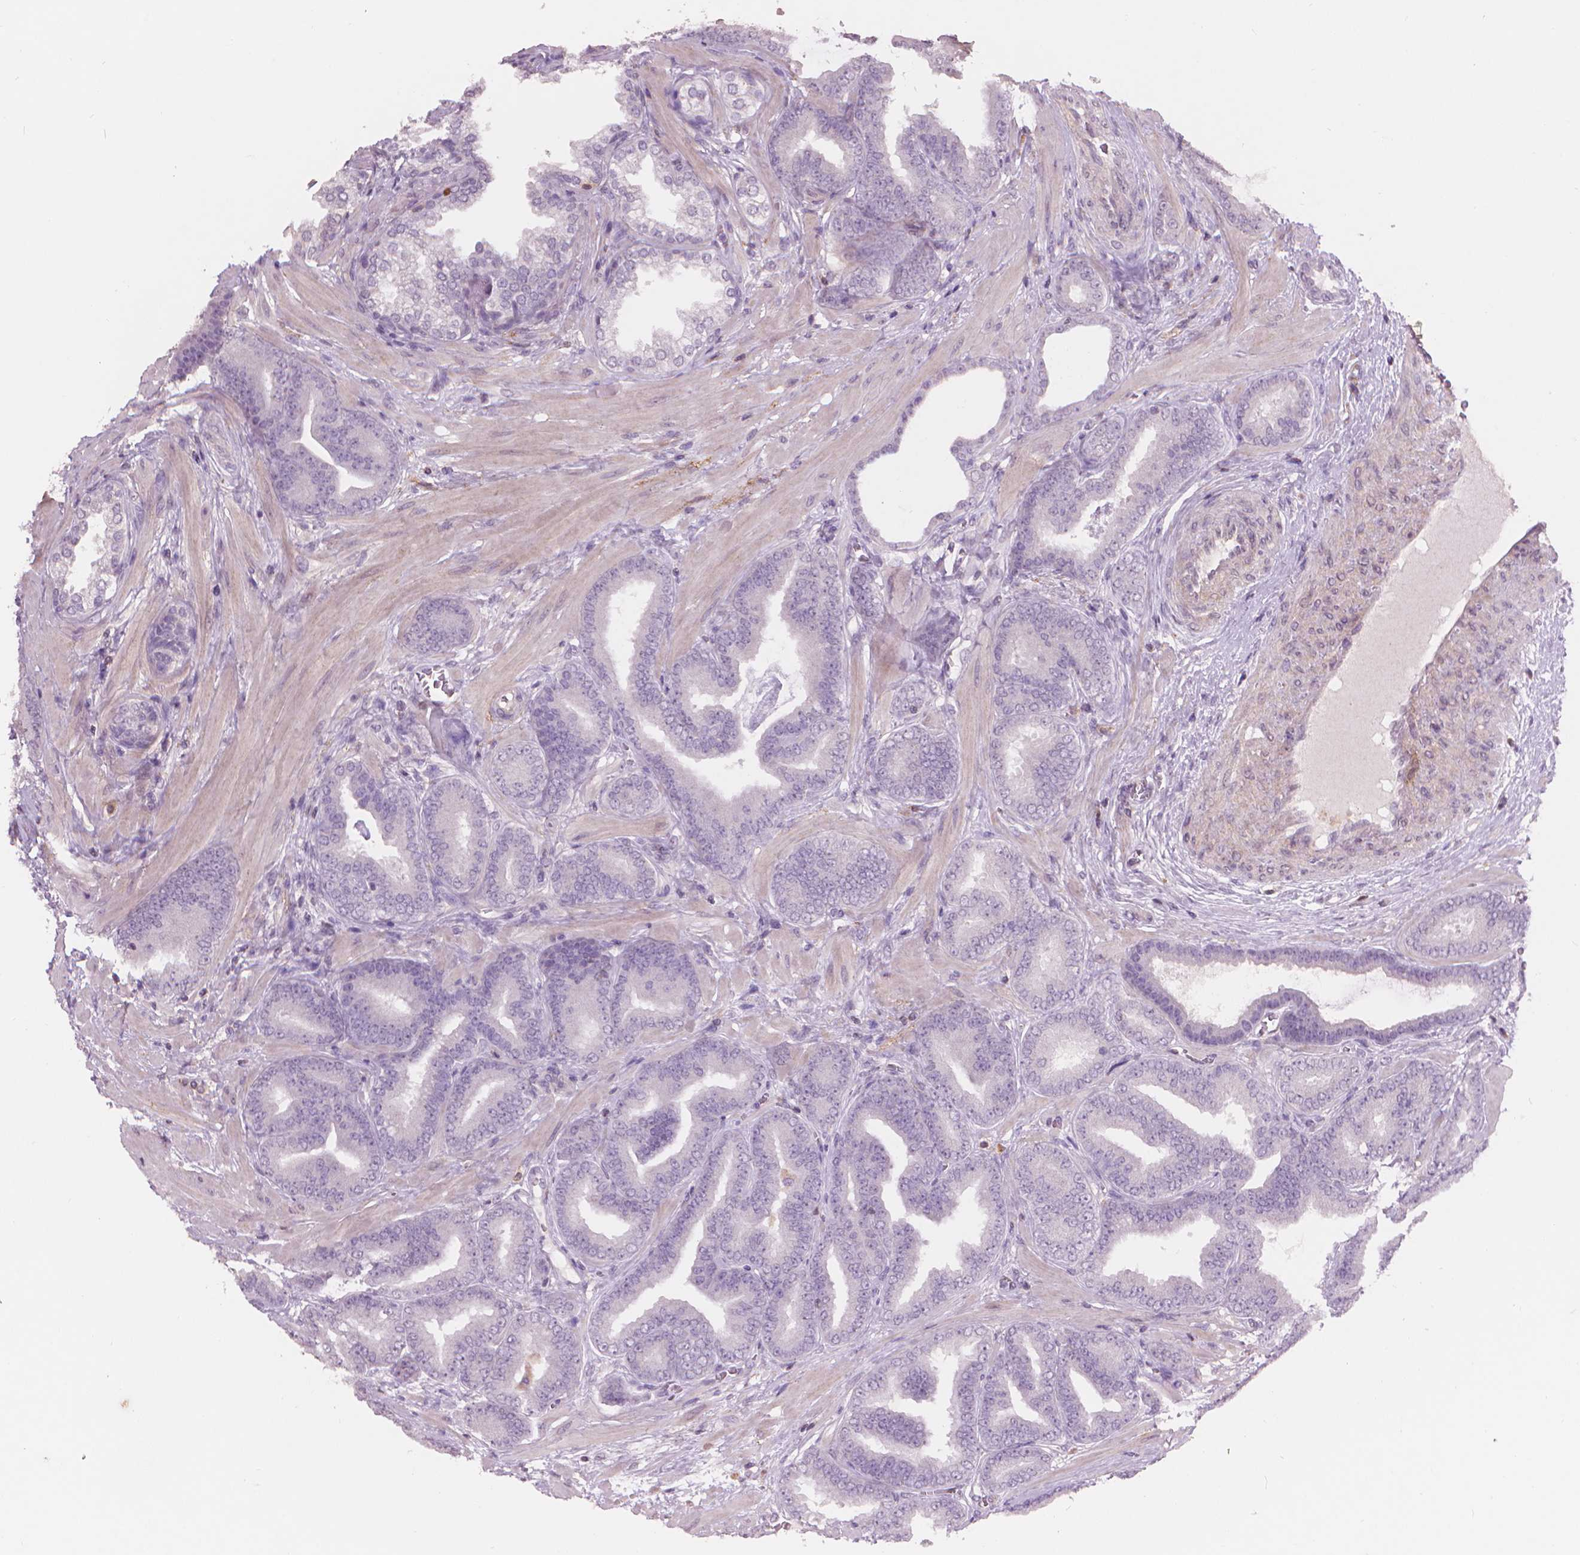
{"staining": {"intensity": "negative", "quantity": "none", "location": "none"}, "tissue": "prostate cancer", "cell_type": "Tumor cells", "image_type": "cancer", "snomed": [{"axis": "morphology", "description": "Adenocarcinoma, Low grade"}, {"axis": "topography", "description": "Prostate"}], "caption": "Micrograph shows no protein expression in tumor cells of prostate cancer (low-grade adenocarcinoma) tissue.", "gene": "ENO2", "patient": {"sex": "male", "age": 63}}